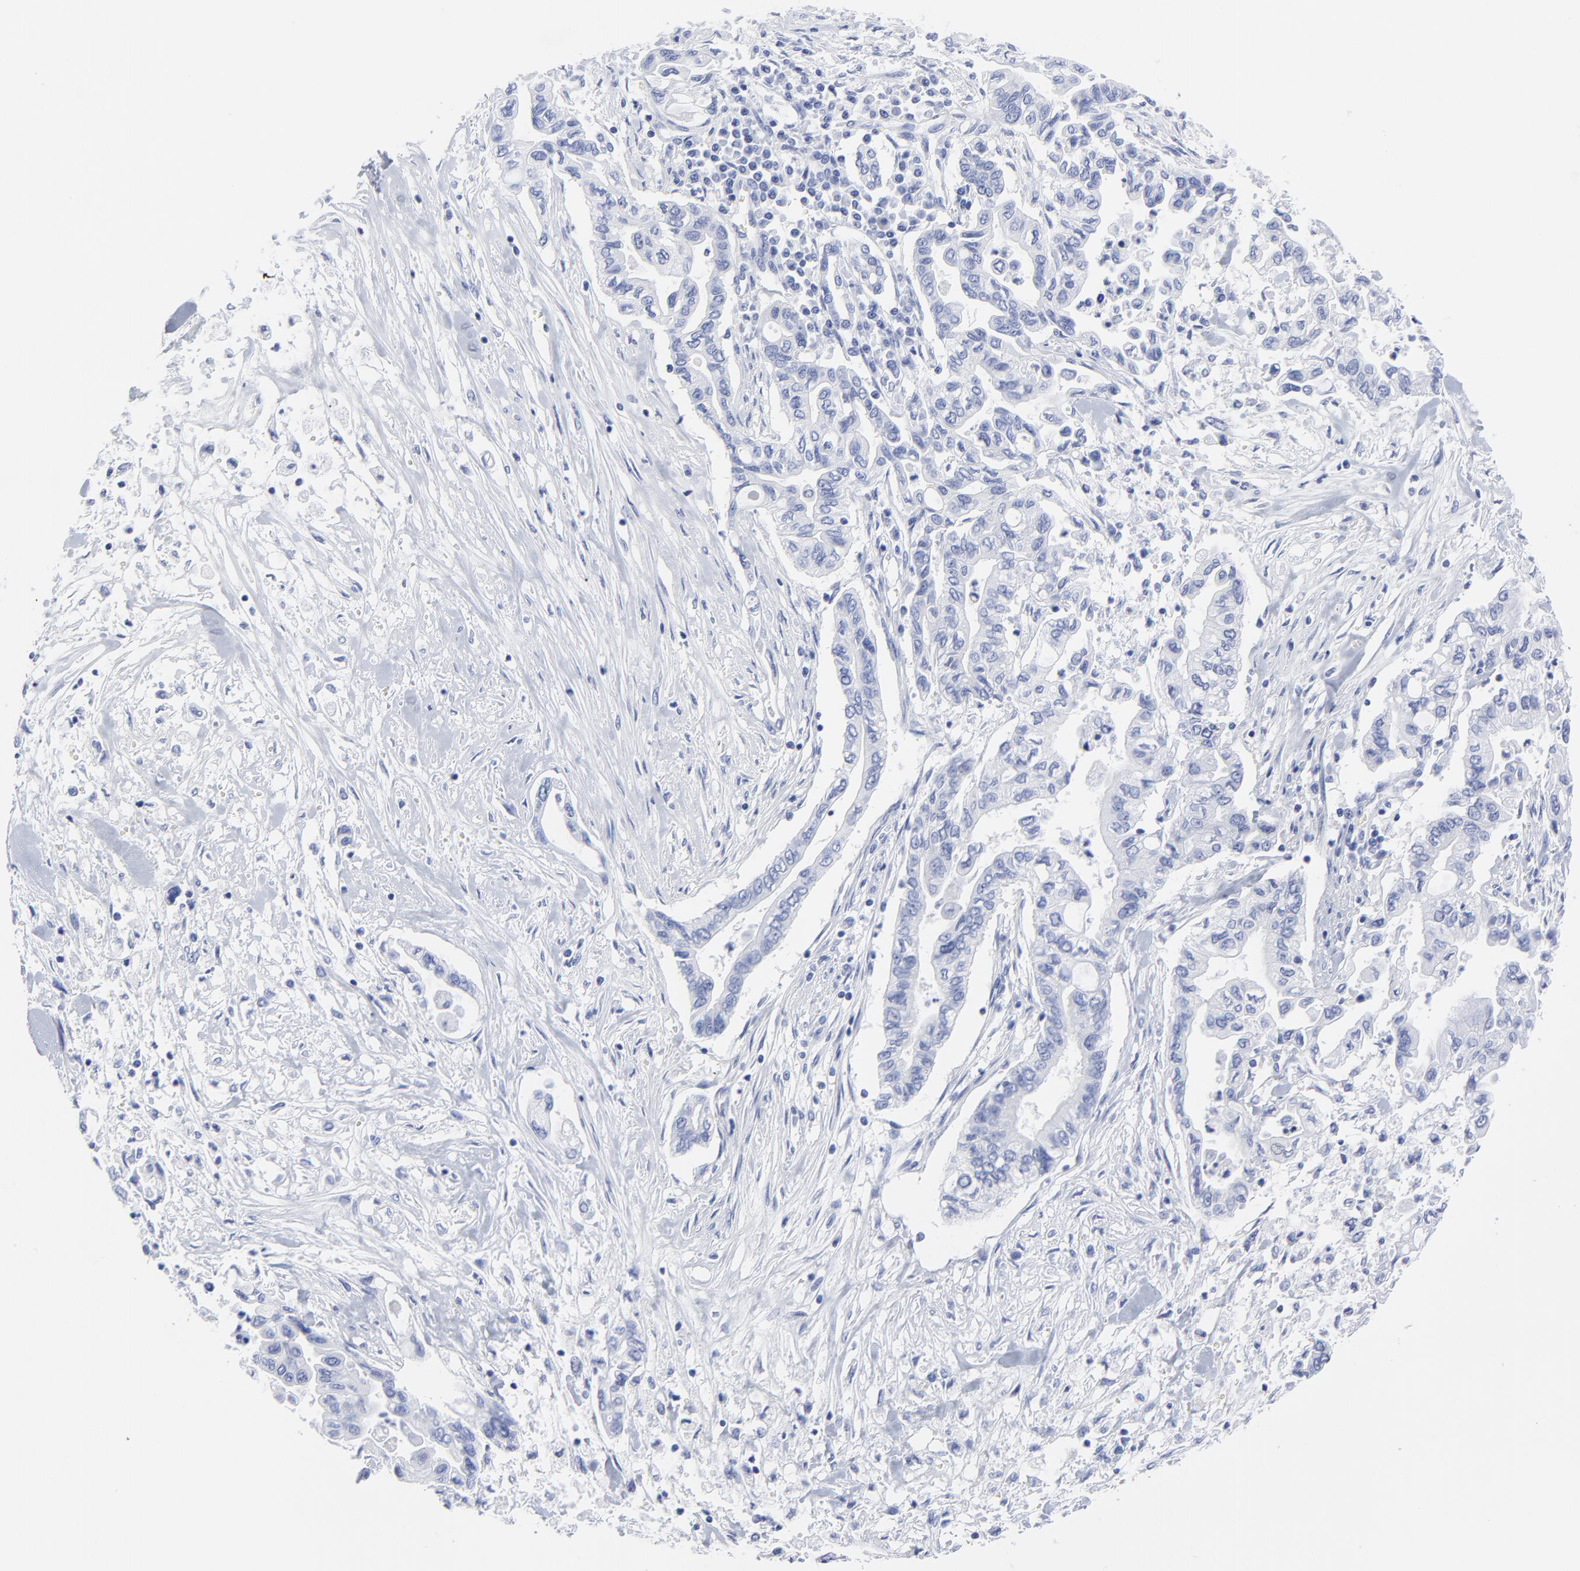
{"staining": {"intensity": "negative", "quantity": "none", "location": "none"}, "tissue": "pancreatic cancer", "cell_type": "Tumor cells", "image_type": "cancer", "snomed": [{"axis": "morphology", "description": "Adenocarcinoma, NOS"}, {"axis": "topography", "description": "Pancreas"}], "caption": "Immunohistochemistry of human pancreatic cancer (adenocarcinoma) exhibits no positivity in tumor cells.", "gene": "CNTN3", "patient": {"sex": "female", "age": 57}}